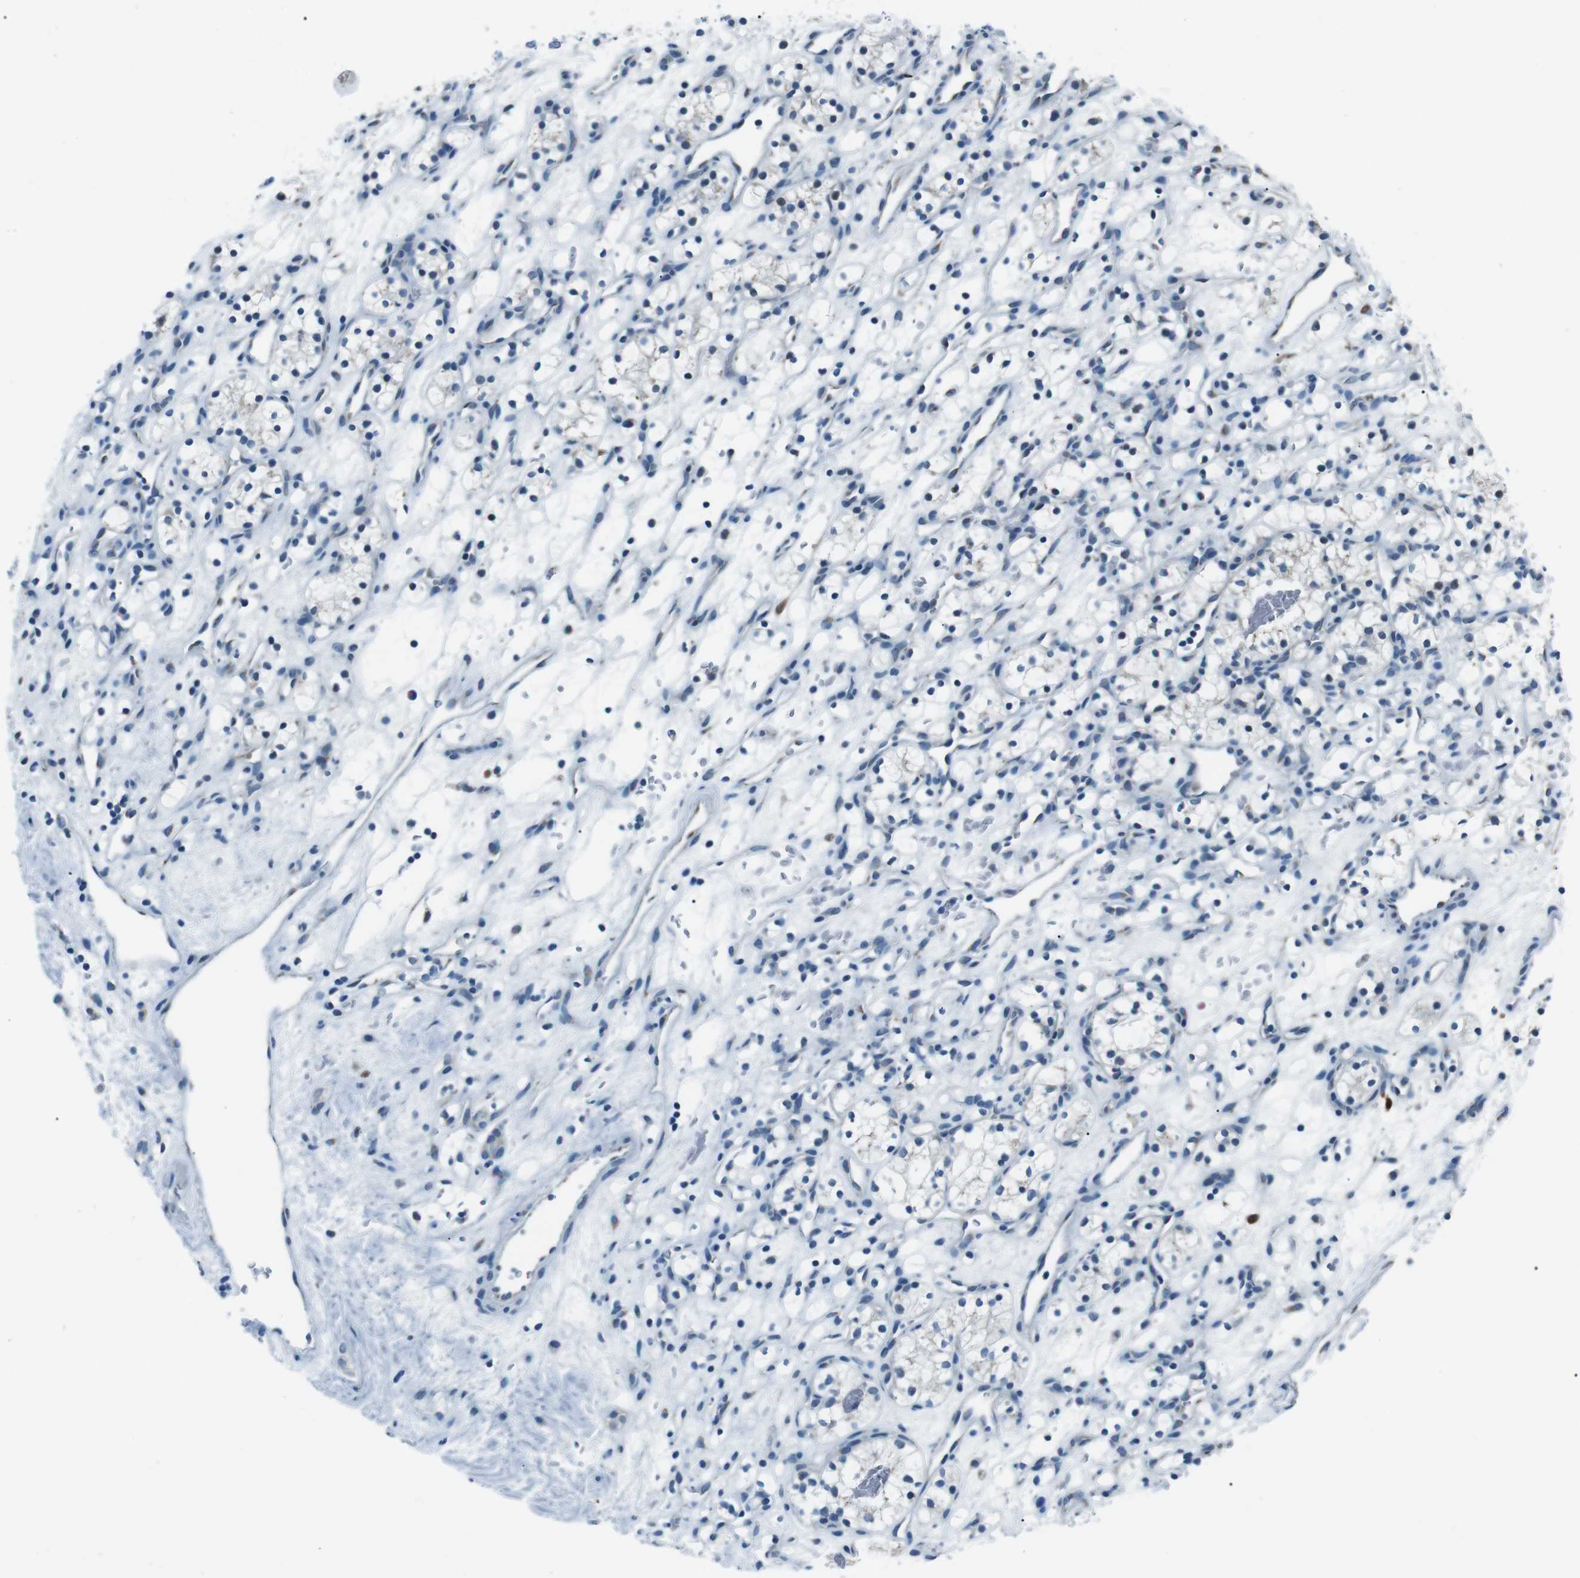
{"staining": {"intensity": "negative", "quantity": "none", "location": "none"}, "tissue": "renal cancer", "cell_type": "Tumor cells", "image_type": "cancer", "snomed": [{"axis": "morphology", "description": "Adenocarcinoma, NOS"}, {"axis": "topography", "description": "Kidney"}], "caption": "There is no significant positivity in tumor cells of renal adenocarcinoma.", "gene": "SERPINB2", "patient": {"sex": "female", "age": 60}}